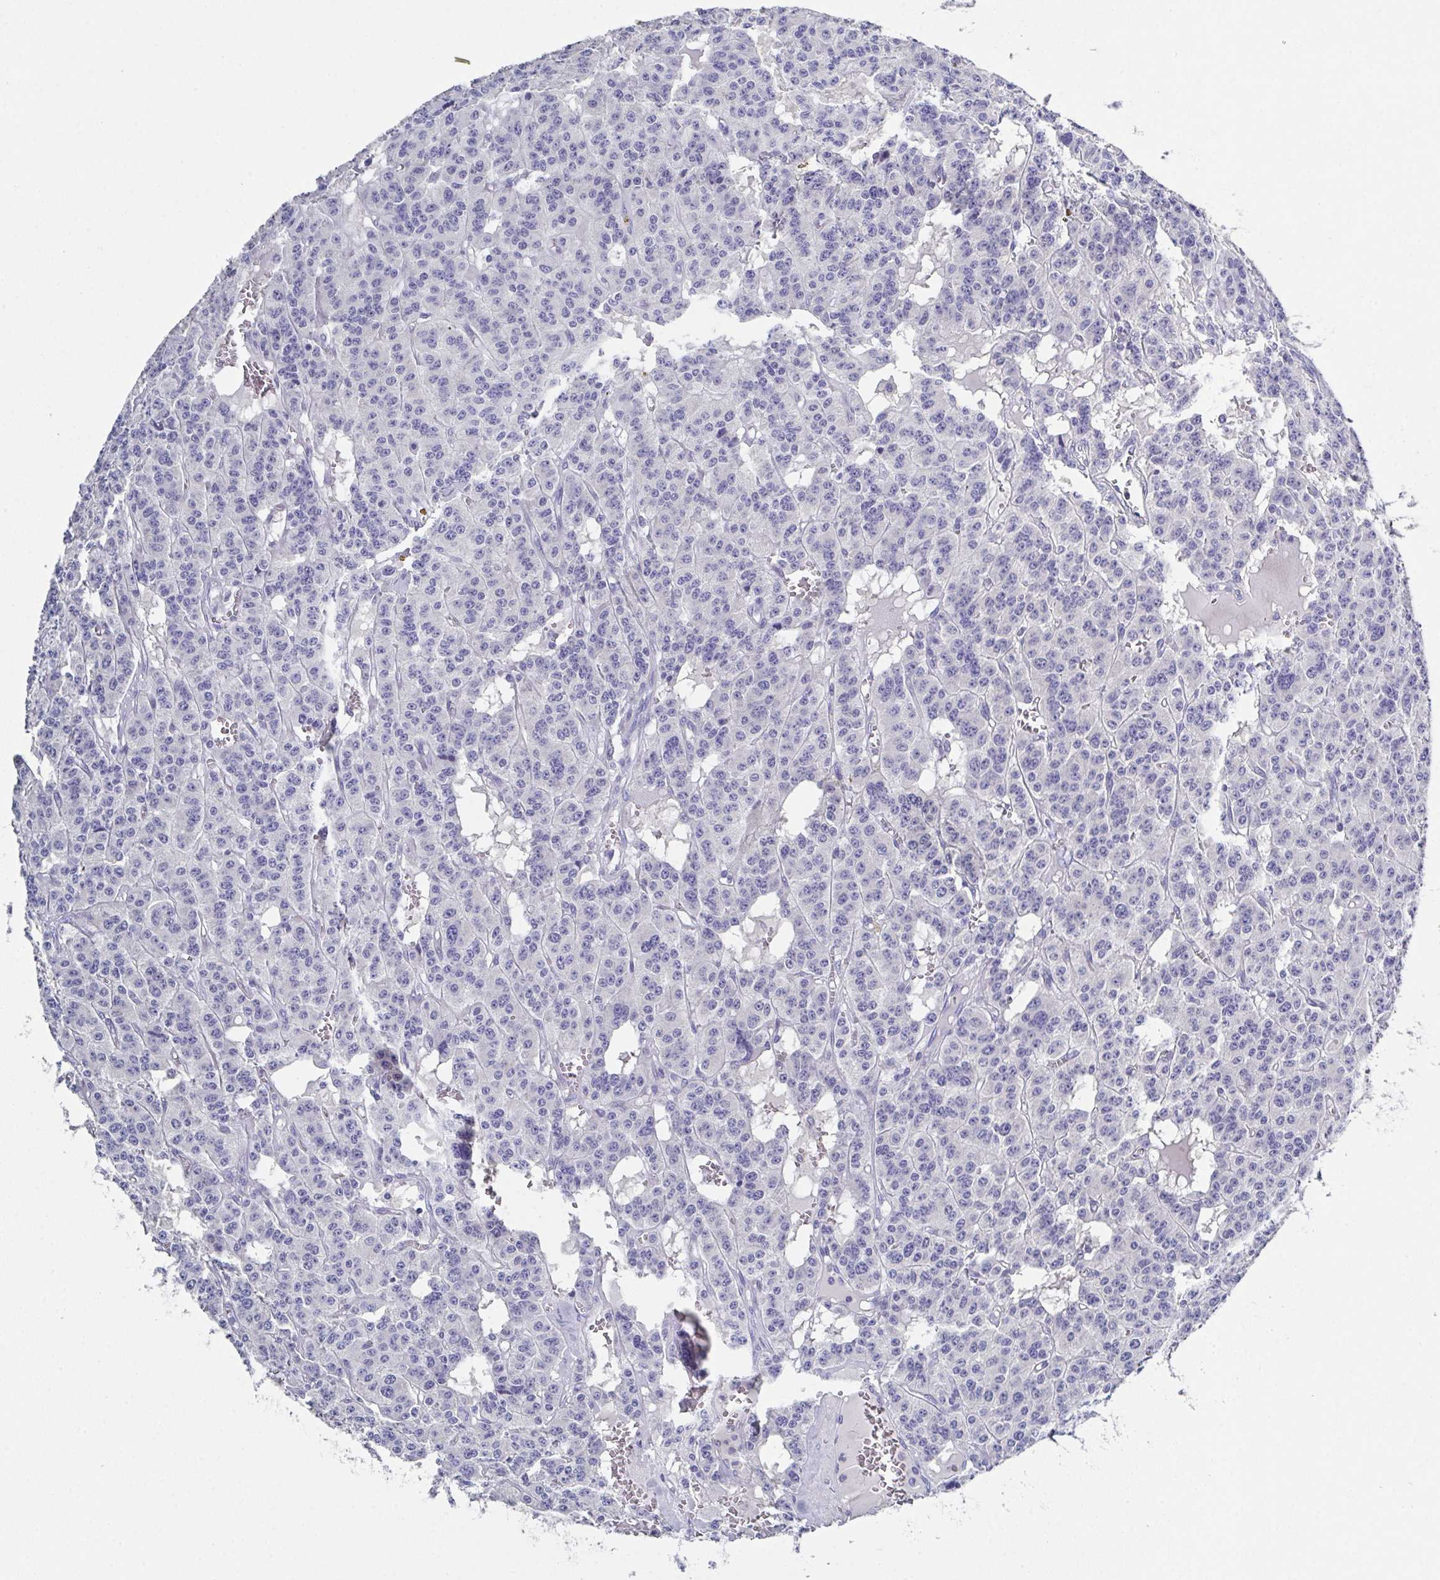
{"staining": {"intensity": "negative", "quantity": "none", "location": "none"}, "tissue": "carcinoid", "cell_type": "Tumor cells", "image_type": "cancer", "snomed": [{"axis": "morphology", "description": "Carcinoid, malignant, NOS"}, {"axis": "topography", "description": "Lung"}], "caption": "Photomicrograph shows no significant protein positivity in tumor cells of carcinoid.", "gene": "SSC4D", "patient": {"sex": "female", "age": 71}}